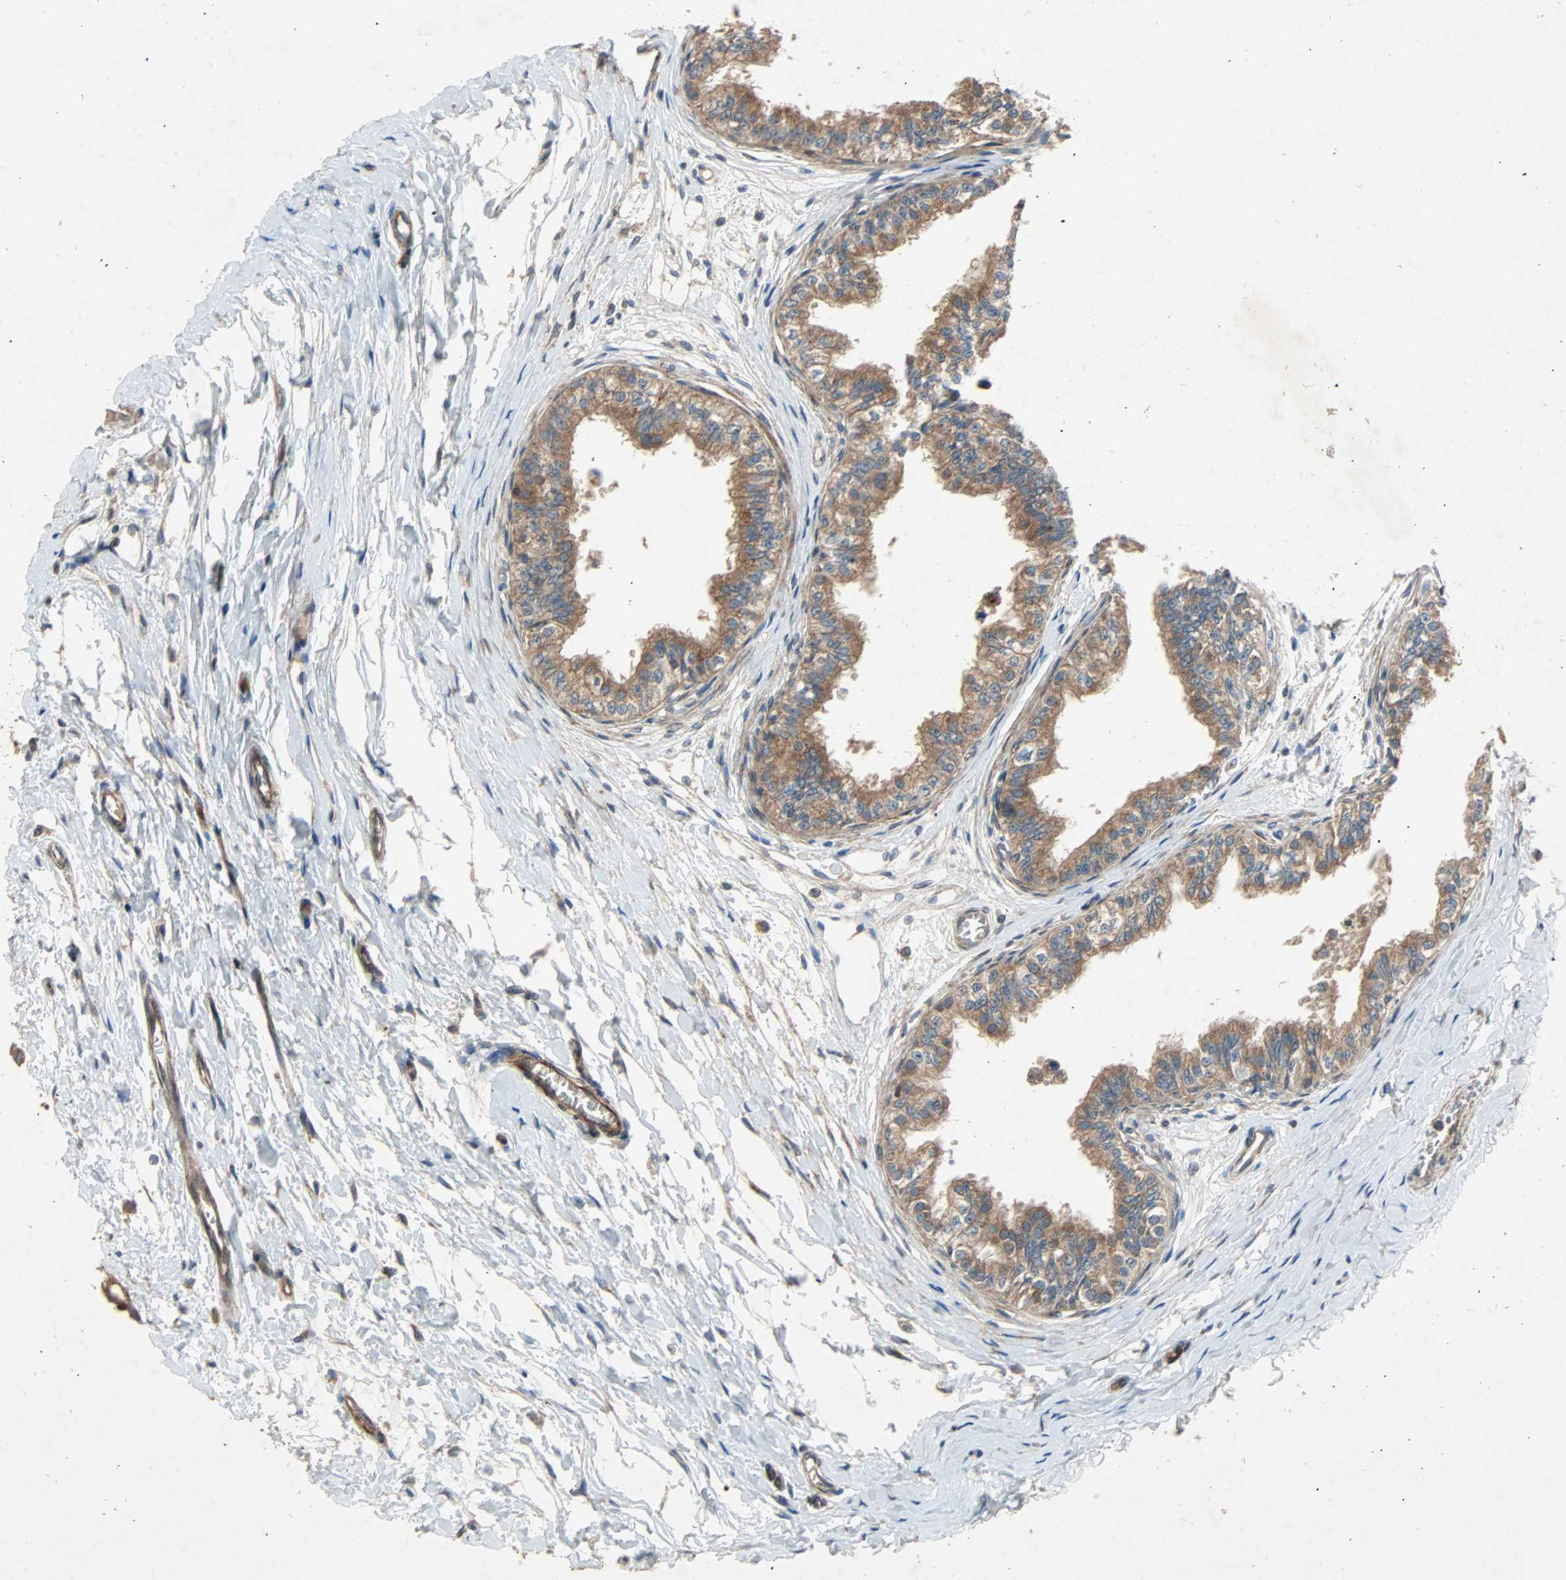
{"staining": {"intensity": "moderate", "quantity": ">75%", "location": "cytoplasmic/membranous"}, "tissue": "epididymis", "cell_type": "Glandular cells", "image_type": "normal", "snomed": [{"axis": "morphology", "description": "Normal tissue, NOS"}, {"axis": "morphology", "description": "Adenocarcinoma, metastatic, NOS"}, {"axis": "topography", "description": "Testis"}, {"axis": "topography", "description": "Epididymis"}], "caption": "Immunohistochemical staining of normal epididymis shows moderate cytoplasmic/membranous protein expression in approximately >75% of glandular cells.", "gene": "XYLT1", "patient": {"sex": "male", "age": 26}}